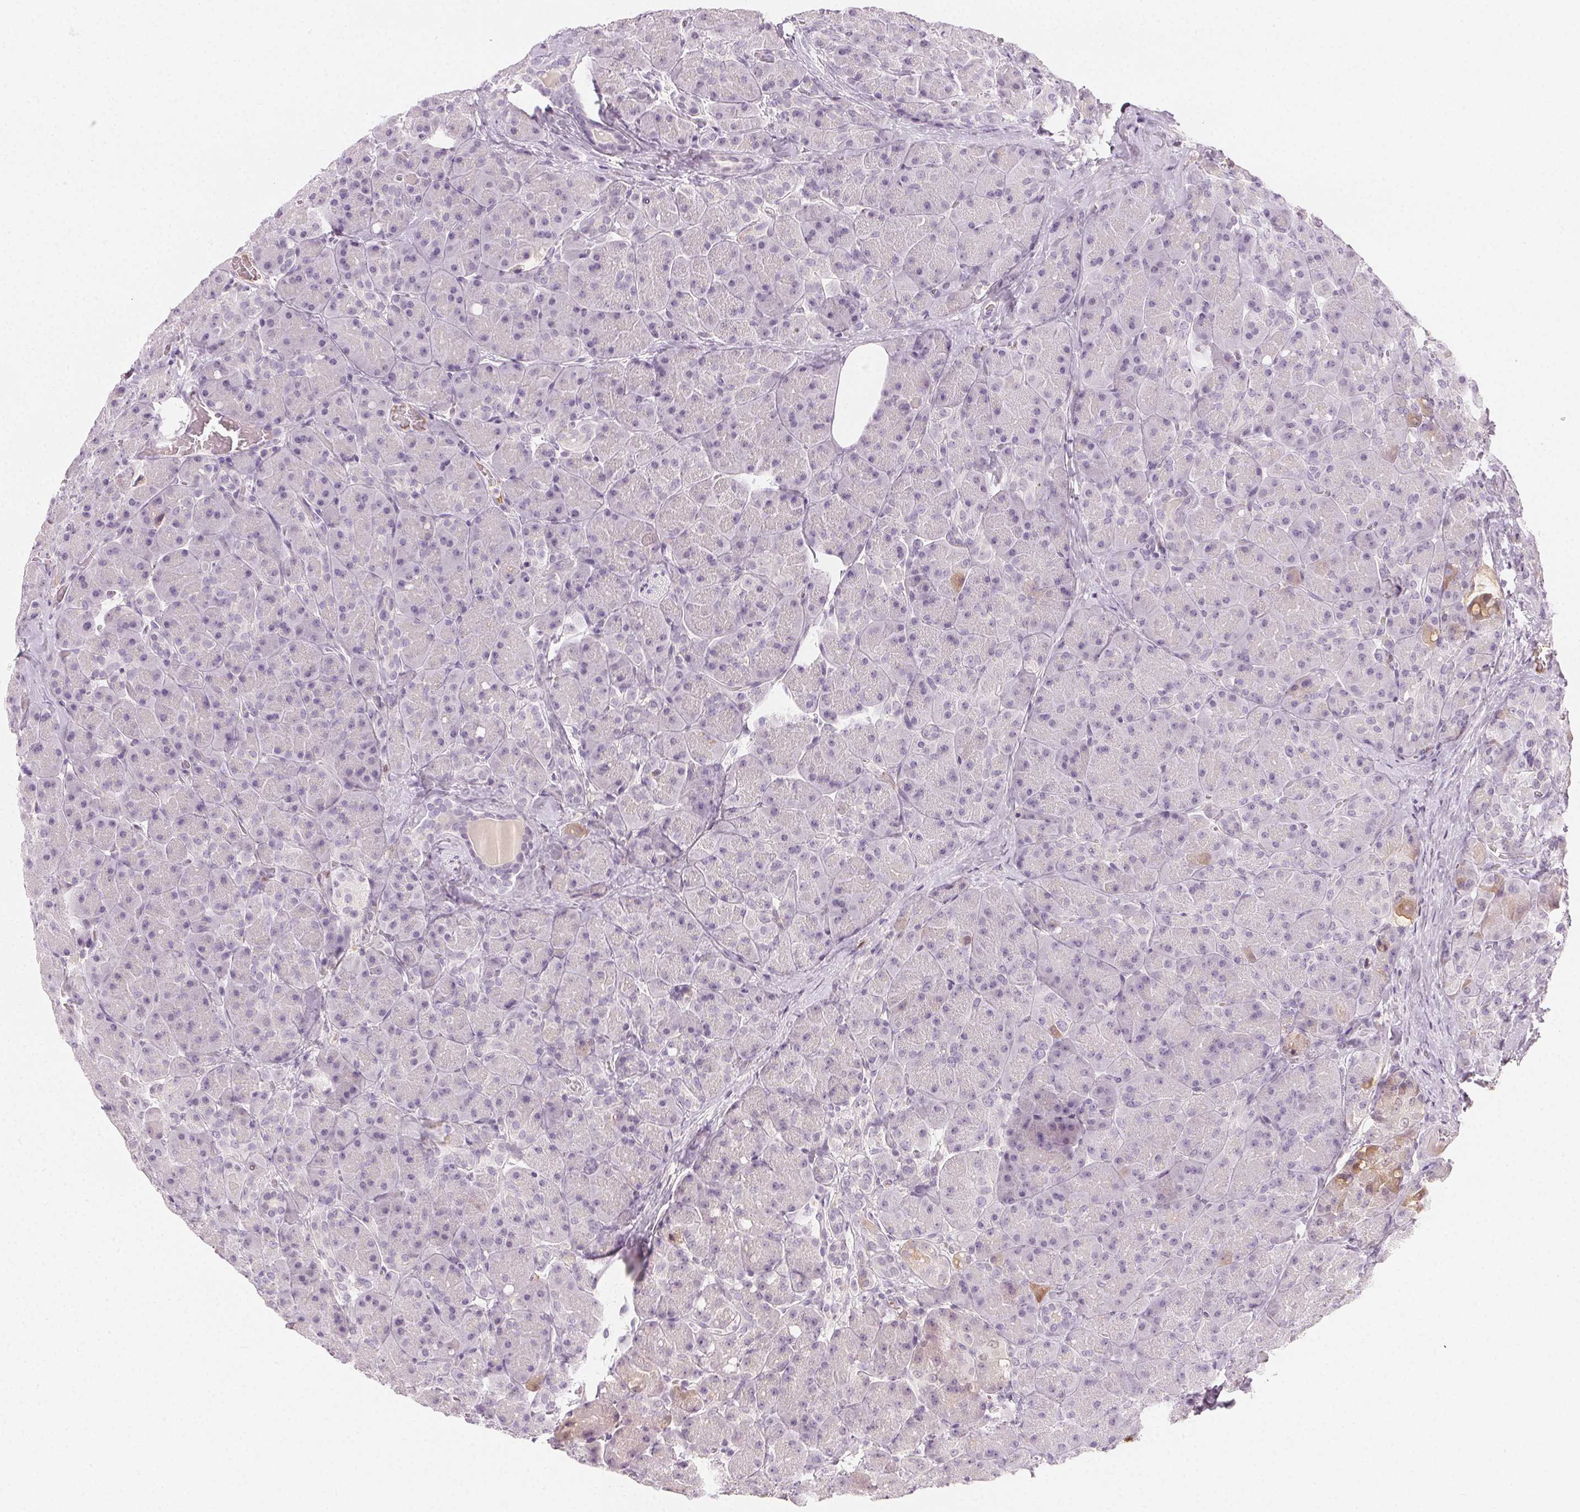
{"staining": {"intensity": "negative", "quantity": "none", "location": "none"}, "tissue": "pancreas", "cell_type": "Exocrine glandular cells", "image_type": "normal", "snomed": [{"axis": "morphology", "description": "Normal tissue, NOS"}, {"axis": "topography", "description": "Pancreas"}], "caption": "Pancreas stained for a protein using IHC demonstrates no staining exocrine glandular cells.", "gene": "AFM", "patient": {"sex": "male", "age": 55}}